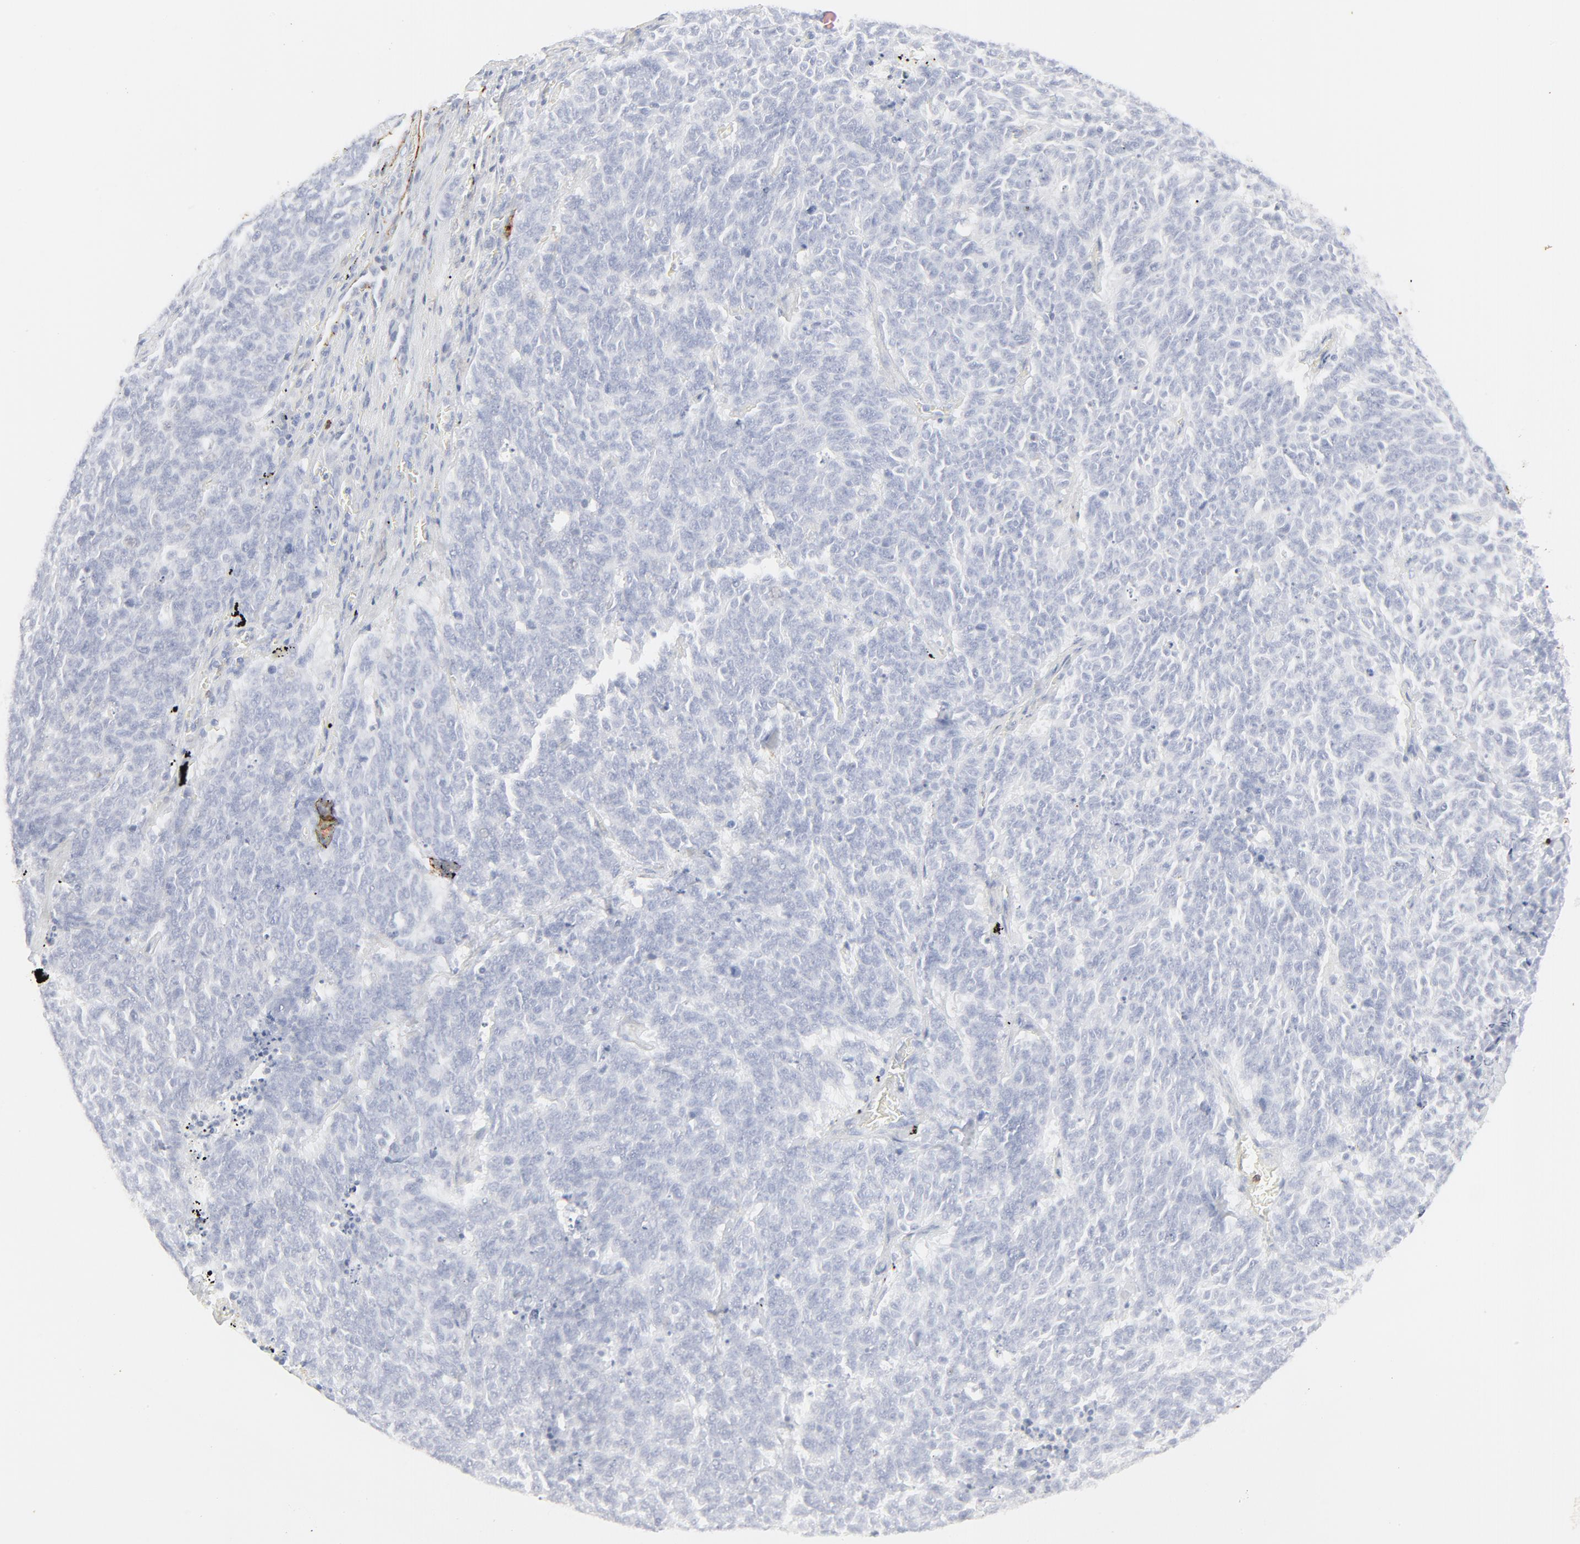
{"staining": {"intensity": "negative", "quantity": "none", "location": "none"}, "tissue": "lung cancer", "cell_type": "Tumor cells", "image_type": "cancer", "snomed": [{"axis": "morphology", "description": "Neoplasm, malignant, NOS"}, {"axis": "topography", "description": "Lung"}], "caption": "There is no significant expression in tumor cells of lung cancer.", "gene": "CCR7", "patient": {"sex": "female", "age": 58}}